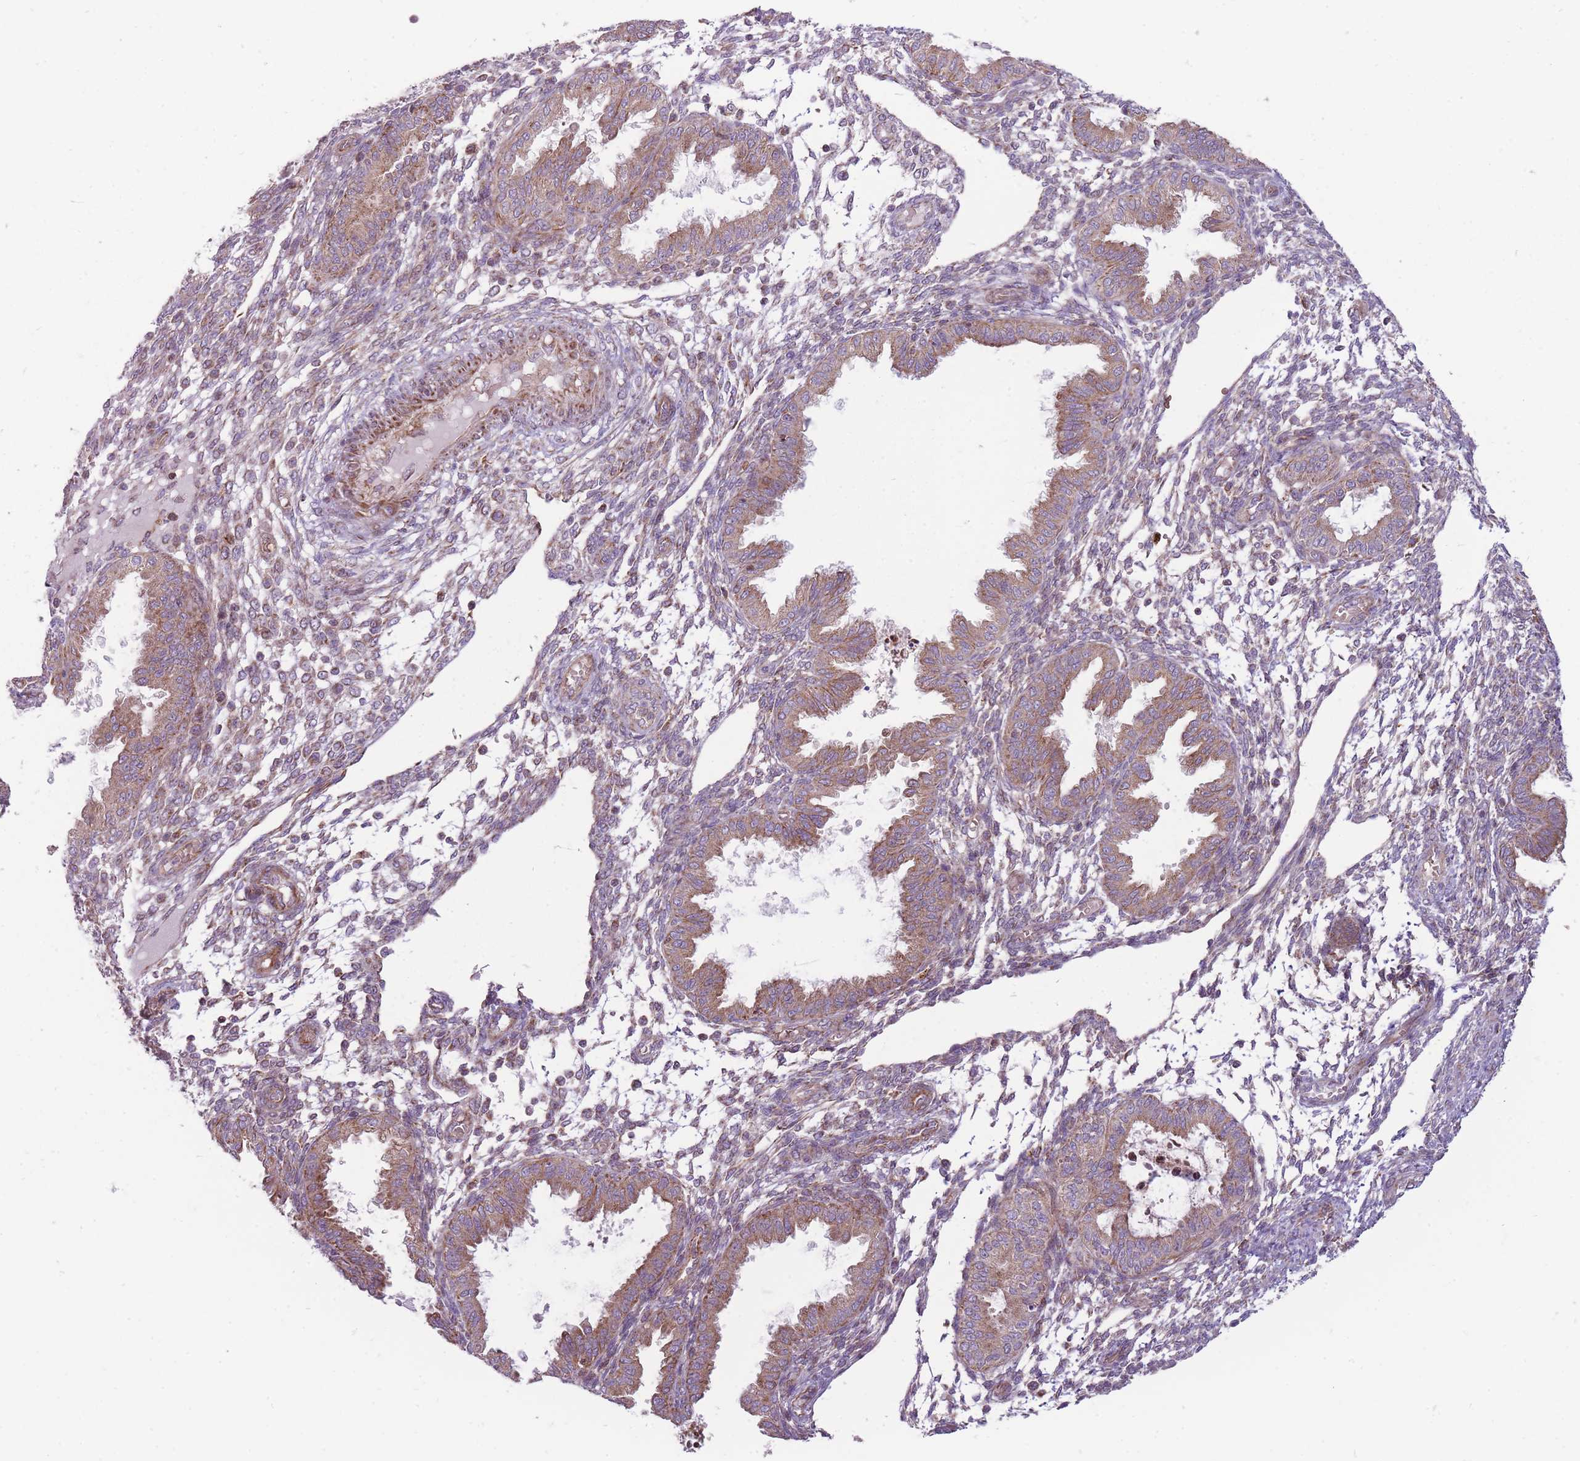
{"staining": {"intensity": "moderate", "quantity": "25%-75%", "location": "cytoplasmic/membranous"}, "tissue": "endometrium", "cell_type": "Cells in endometrial stroma", "image_type": "normal", "snomed": [{"axis": "morphology", "description": "Normal tissue, NOS"}, {"axis": "topography", "description": "Endometrium"}], "caption": "Endometrium stained with DAB (3,3'-diaminobenzidine) immunohistochemistry (IHC) displays medium levels of moderate cytoplasmic/membranous expression in approximately 25%-75% of cells in endometrial stroma.", "gene": "ANKRD10", "patient": {"sex": "female", "age": 33}}